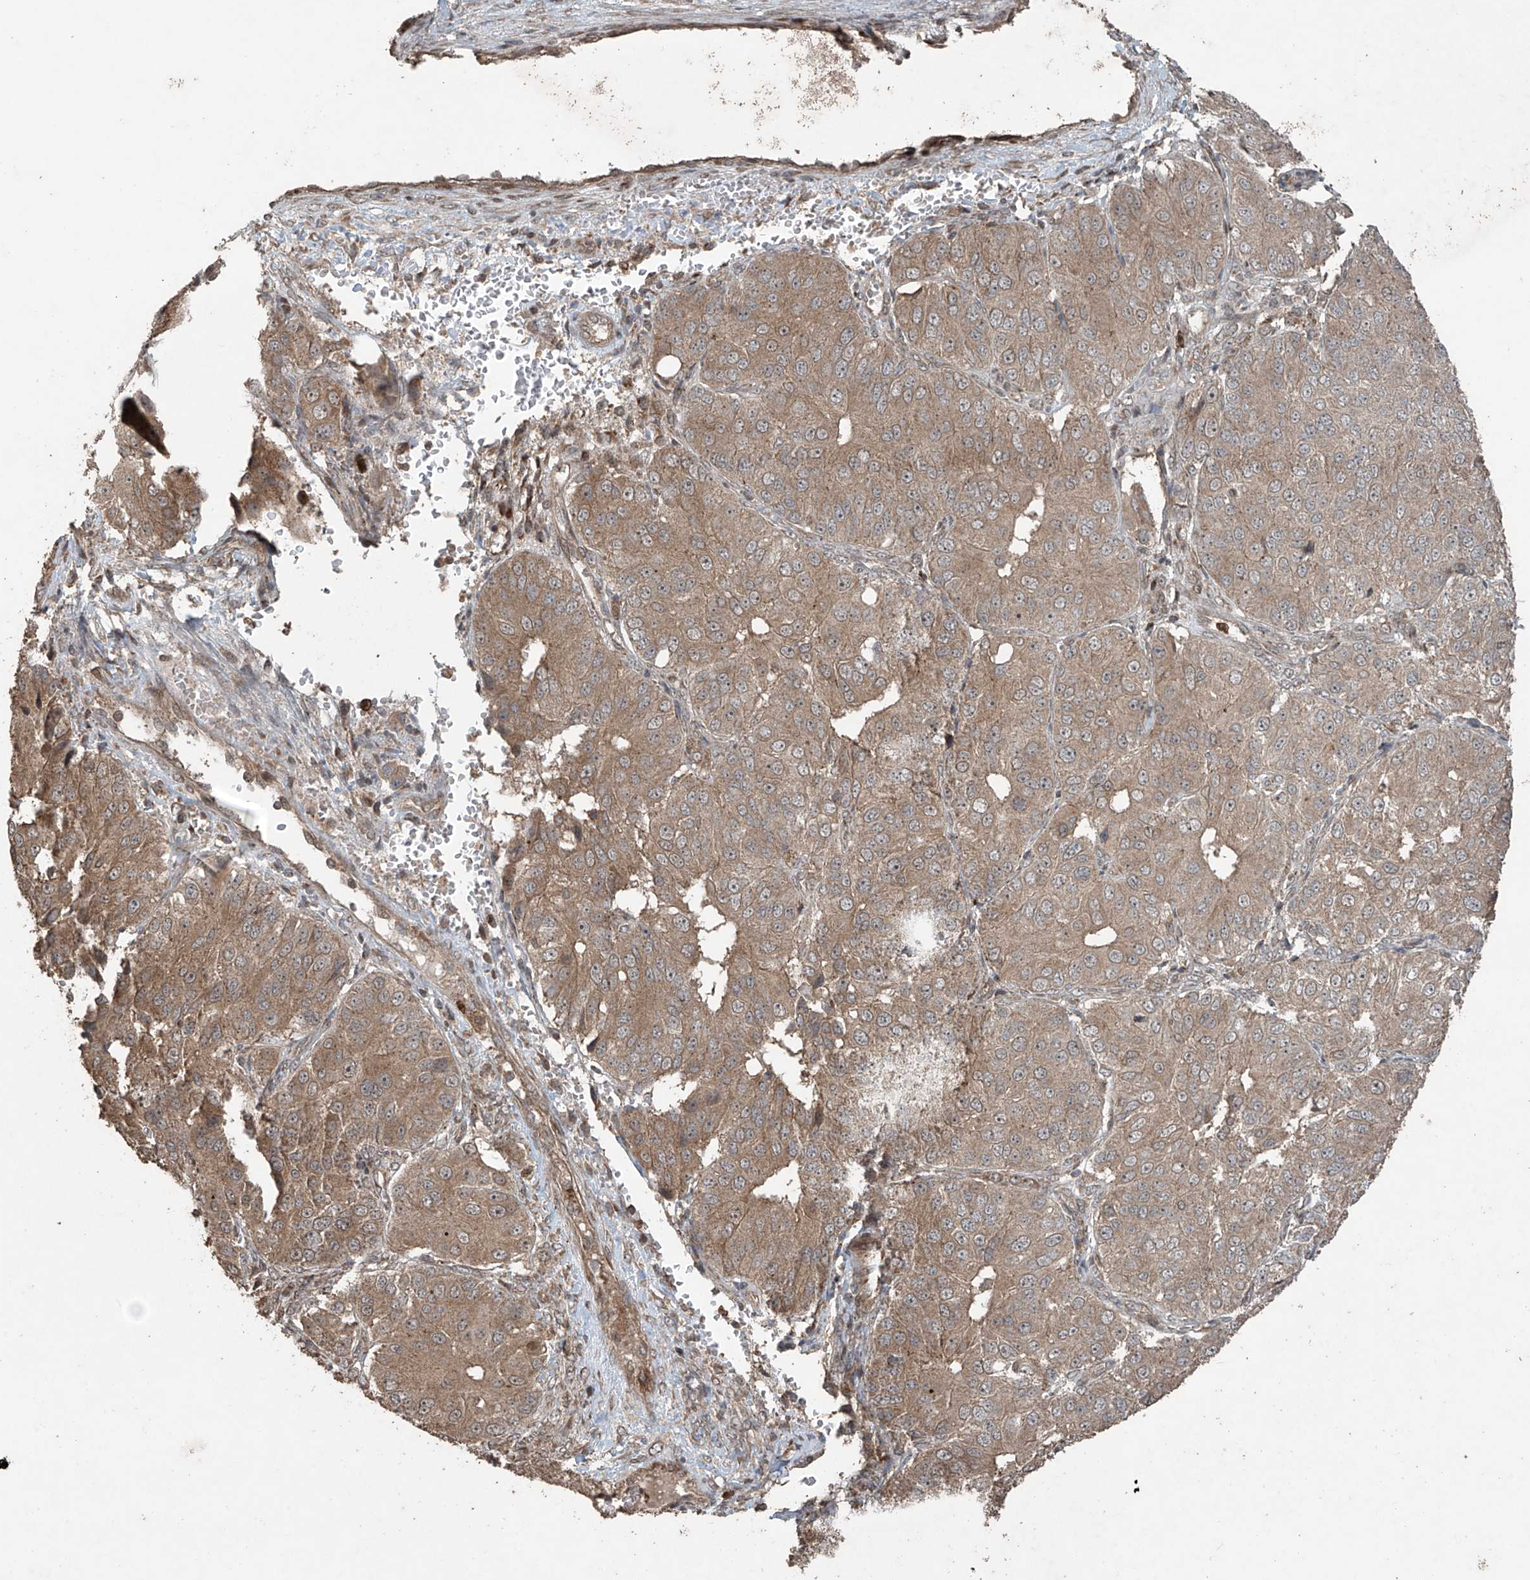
{"staining": {"intensity": "moderate", "quantity": ">75%", "location": "cytoplasmic/membranous"}, "tissue": "ovarian cancer", "cell_type": "Tumor cells", "image_type": "cancer", "snomed": [{"axis": "morphology", "description": "Carcinoma, endometroid"}, {"axis": "topography", "description": "Ovary"}], "caption": "Tumor cells reveal moderate cytoplasmic/membranous positivity in approximately >75% of cells in ovarian cancer (endometroid carcinoma). The staining was performed using DAB (3,3'-diaminobenzidine), with brown indicating positive protein expression. Nuclei are stained blue with hematoxylin.", "gene": "PGPEP1", "patient": {"sex": "female", "age": 51}}